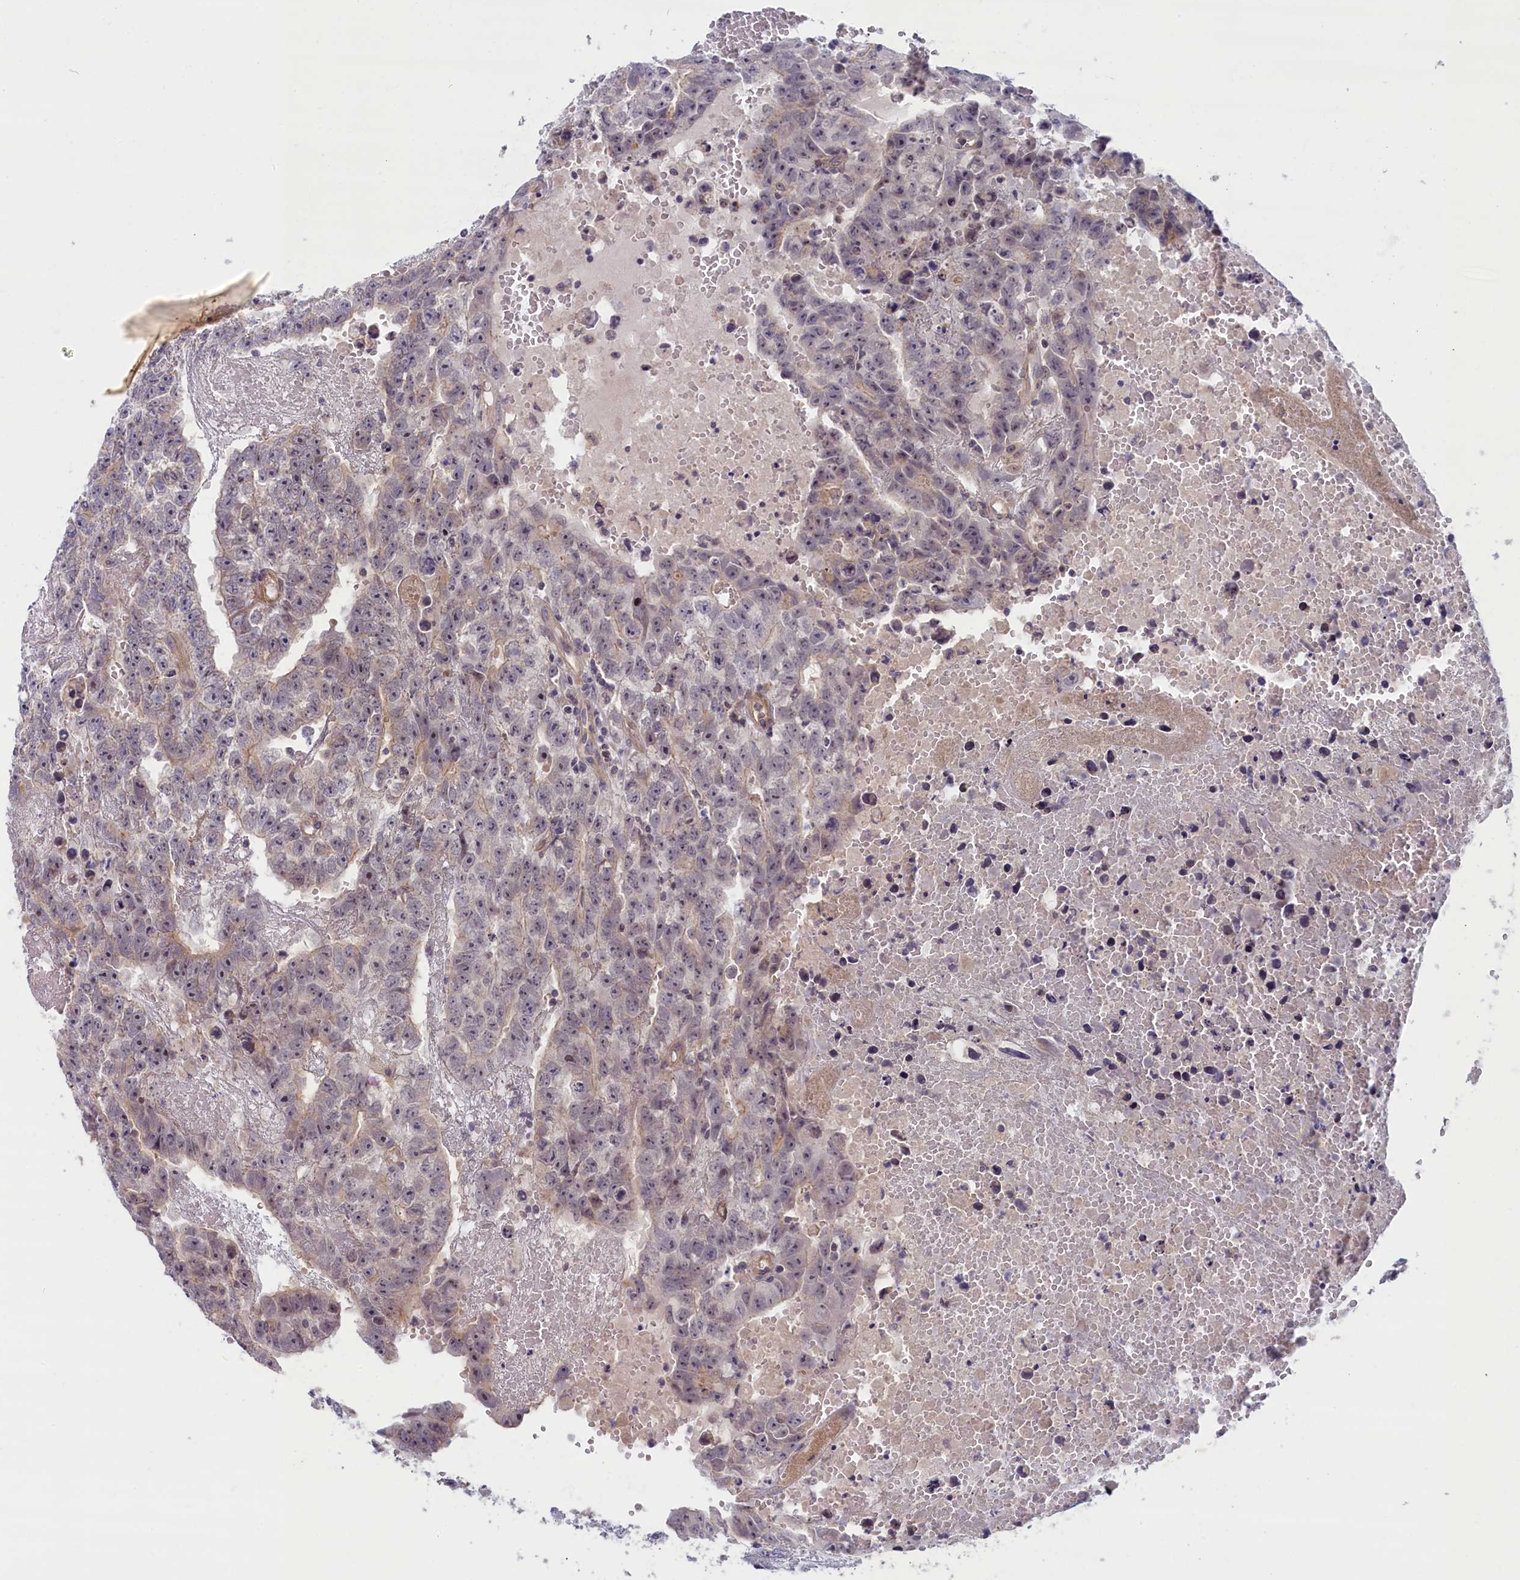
{"staining": {"intensity": "negative", "quantity": "none", "location": "none"}, "tissue": "testis cancer", "cell_type": "Tumor cells", "image_type": "cancer", "snomed": [{"axis": "morphology", "description": "Carcinoma, Embryonal, NOS"}, {"axis": "topography", "description": "Testis"}], "caption": "Tumor cells show no significant staining in testis cancer (embryonal carcinoma). Brightfield microscopy of immunohistochemistry (IHC) stained with DAB (3,3'-diaminobenzidine) (brown) and hematoxylin (blue), captured at high magnification.", "gene": "TRPM4", "patient": {"sex": "male", "age": 25}}